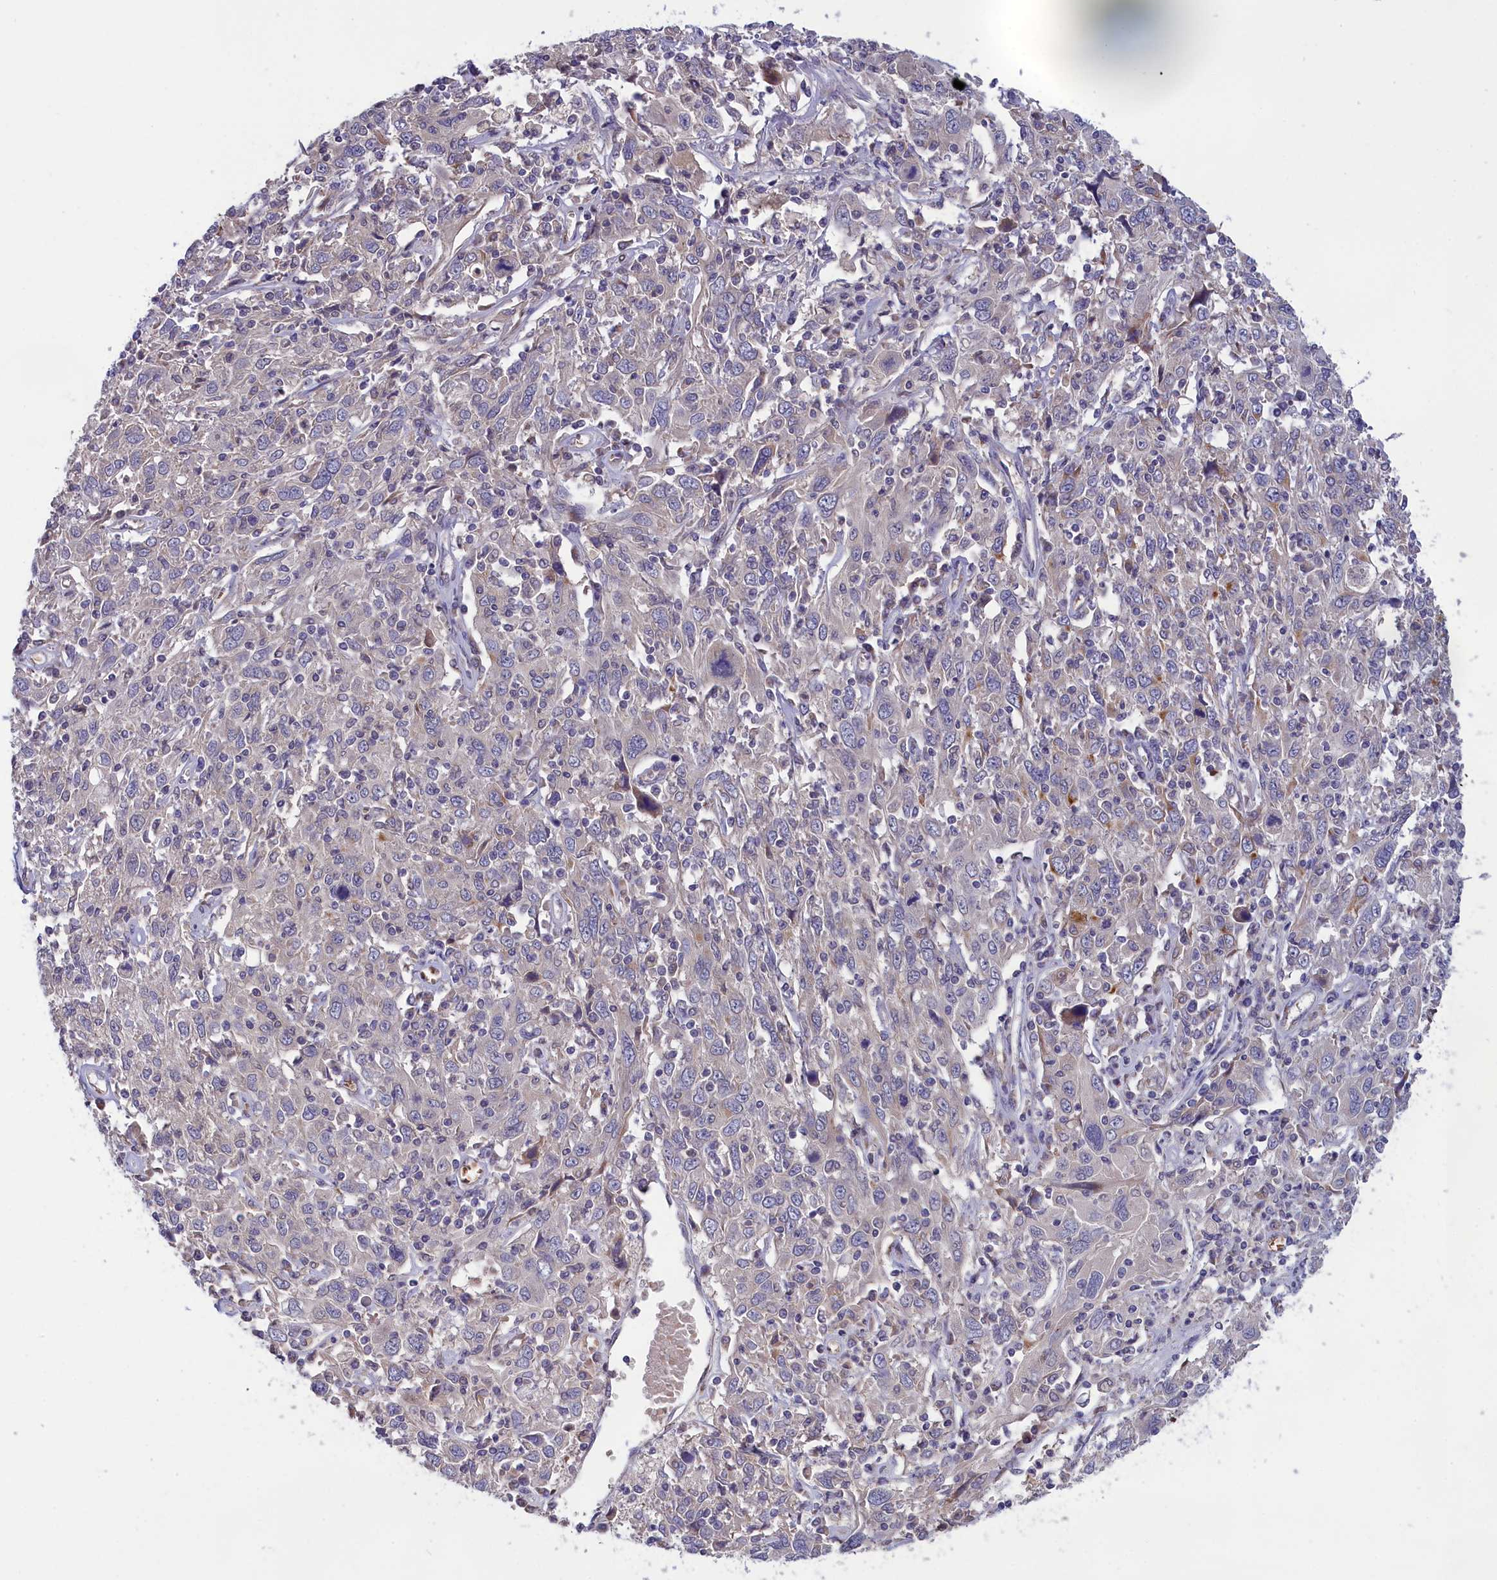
{"staining": {"intensity": "negative", "quantity": "none", "location": "none"}, "tissue": "cervical cancer", "cell_type": "Tumor cells", "image_type": "cancer", "snomed": [{"axis": "morphology", "description": "Squamous cell carcinoma, NOS"}, {"axis": "topography", "description": "Cervix"}], "caption": "Human cervical squamous cell carcinoma stained for a protein using immunohistochemistry (IHC) demonstrates no expression in tumor cells.", "gene": "IGFALS", "patient": {"sex": "female", "age": 46}}